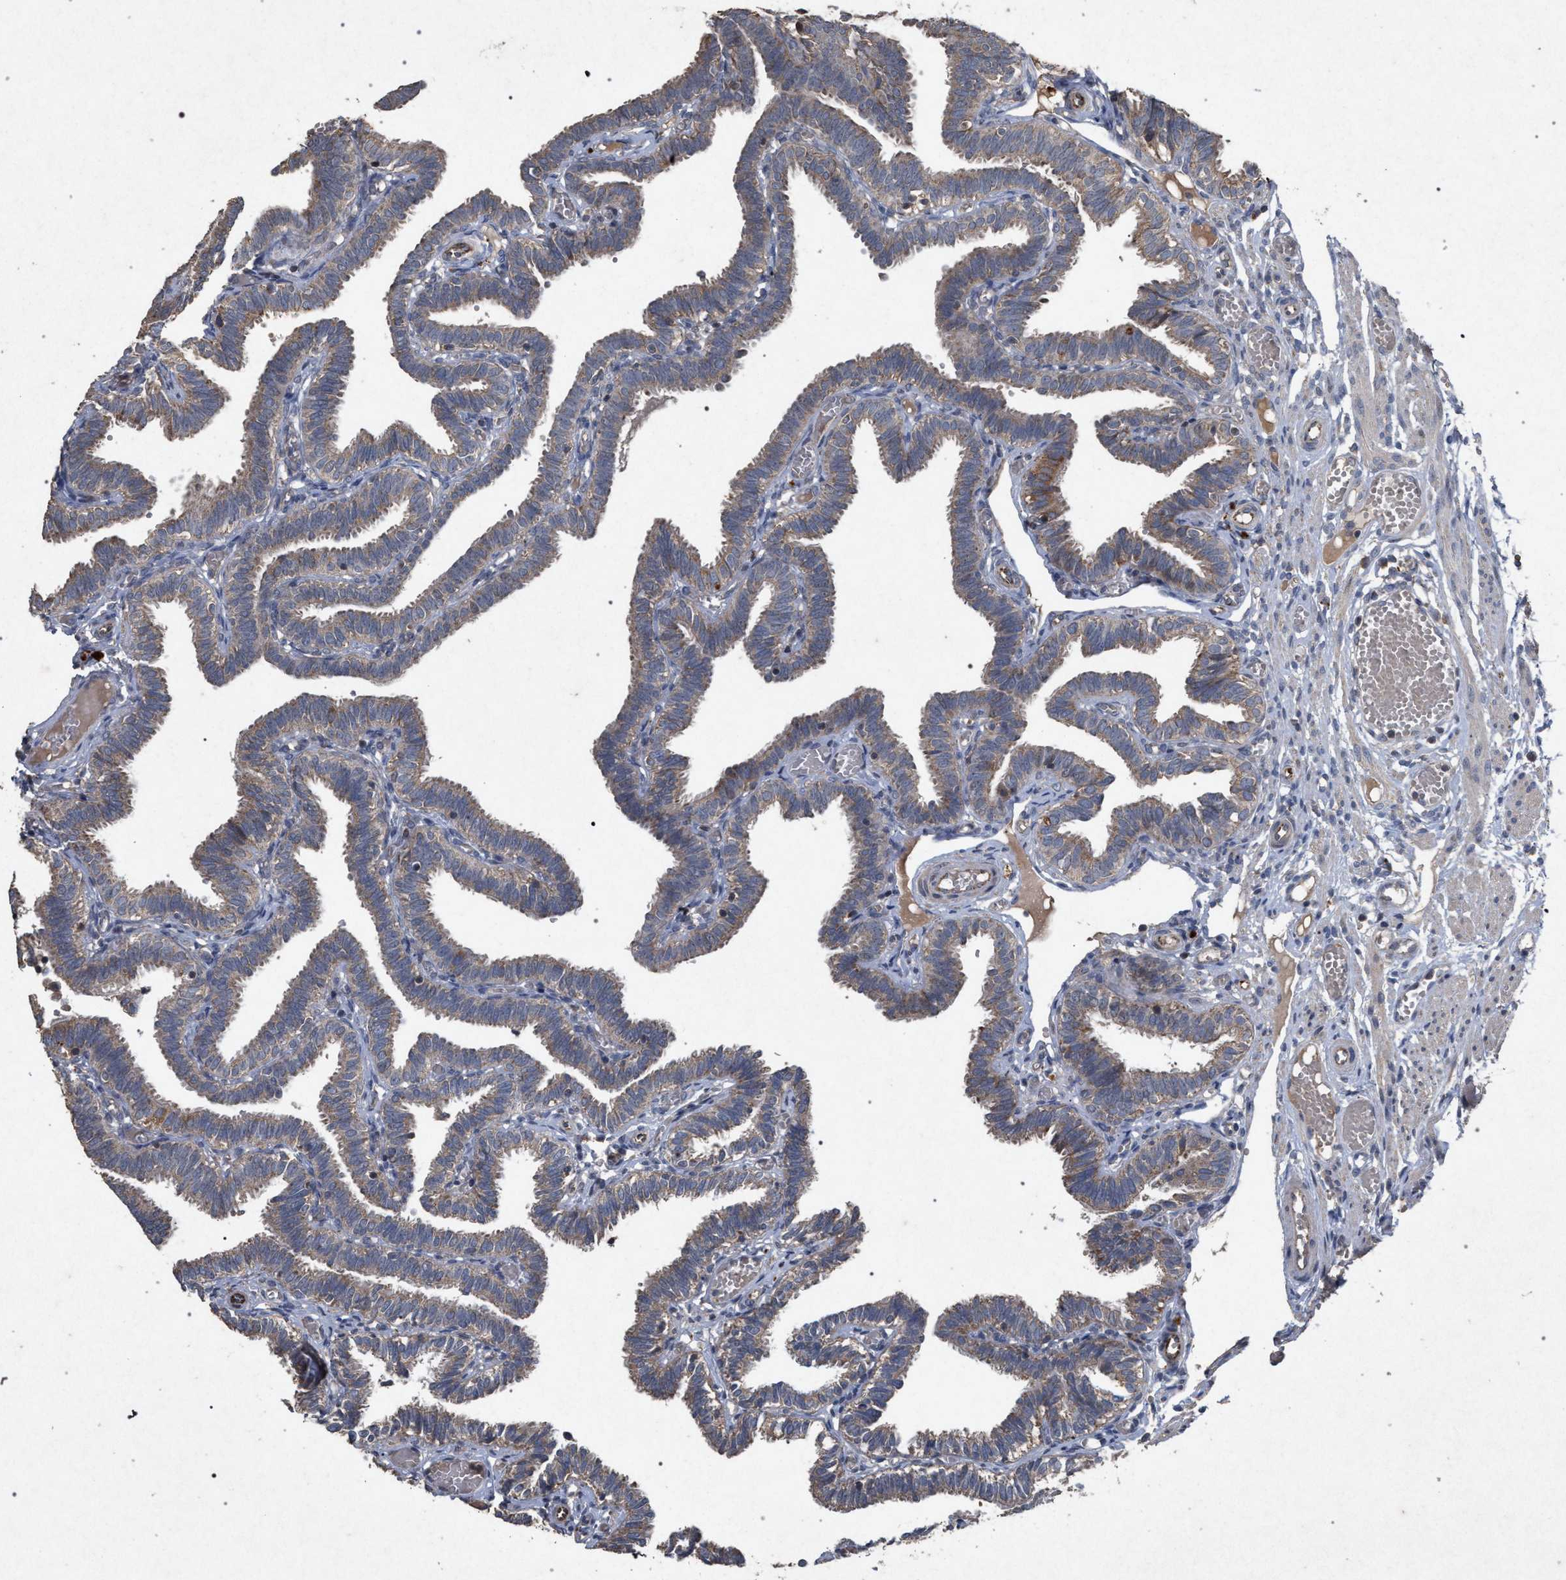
{"staining": {"intensity": "weak", "quantity": "25%-75%", "location": "cytoplasmic/membranous"}, "tissue": "fallopian tube", "cell_type": "Glandular cells", "image_type": "normal", "snomed": [{"axis": "morphology", "description": "Normal tissue, NOS"}, {"axis": "topography", "description": "Fallopian tube"}], "caption": "DAB (3,3'-diaminobenzidine) immunohistochemical staining of benign human fallopian tube displays weak cytoplasmic/membranous protein expression in about 25%-75% of glandular cells.", "gene": "PKD2L1", "patient": {"sex": "female", "age": 29}}